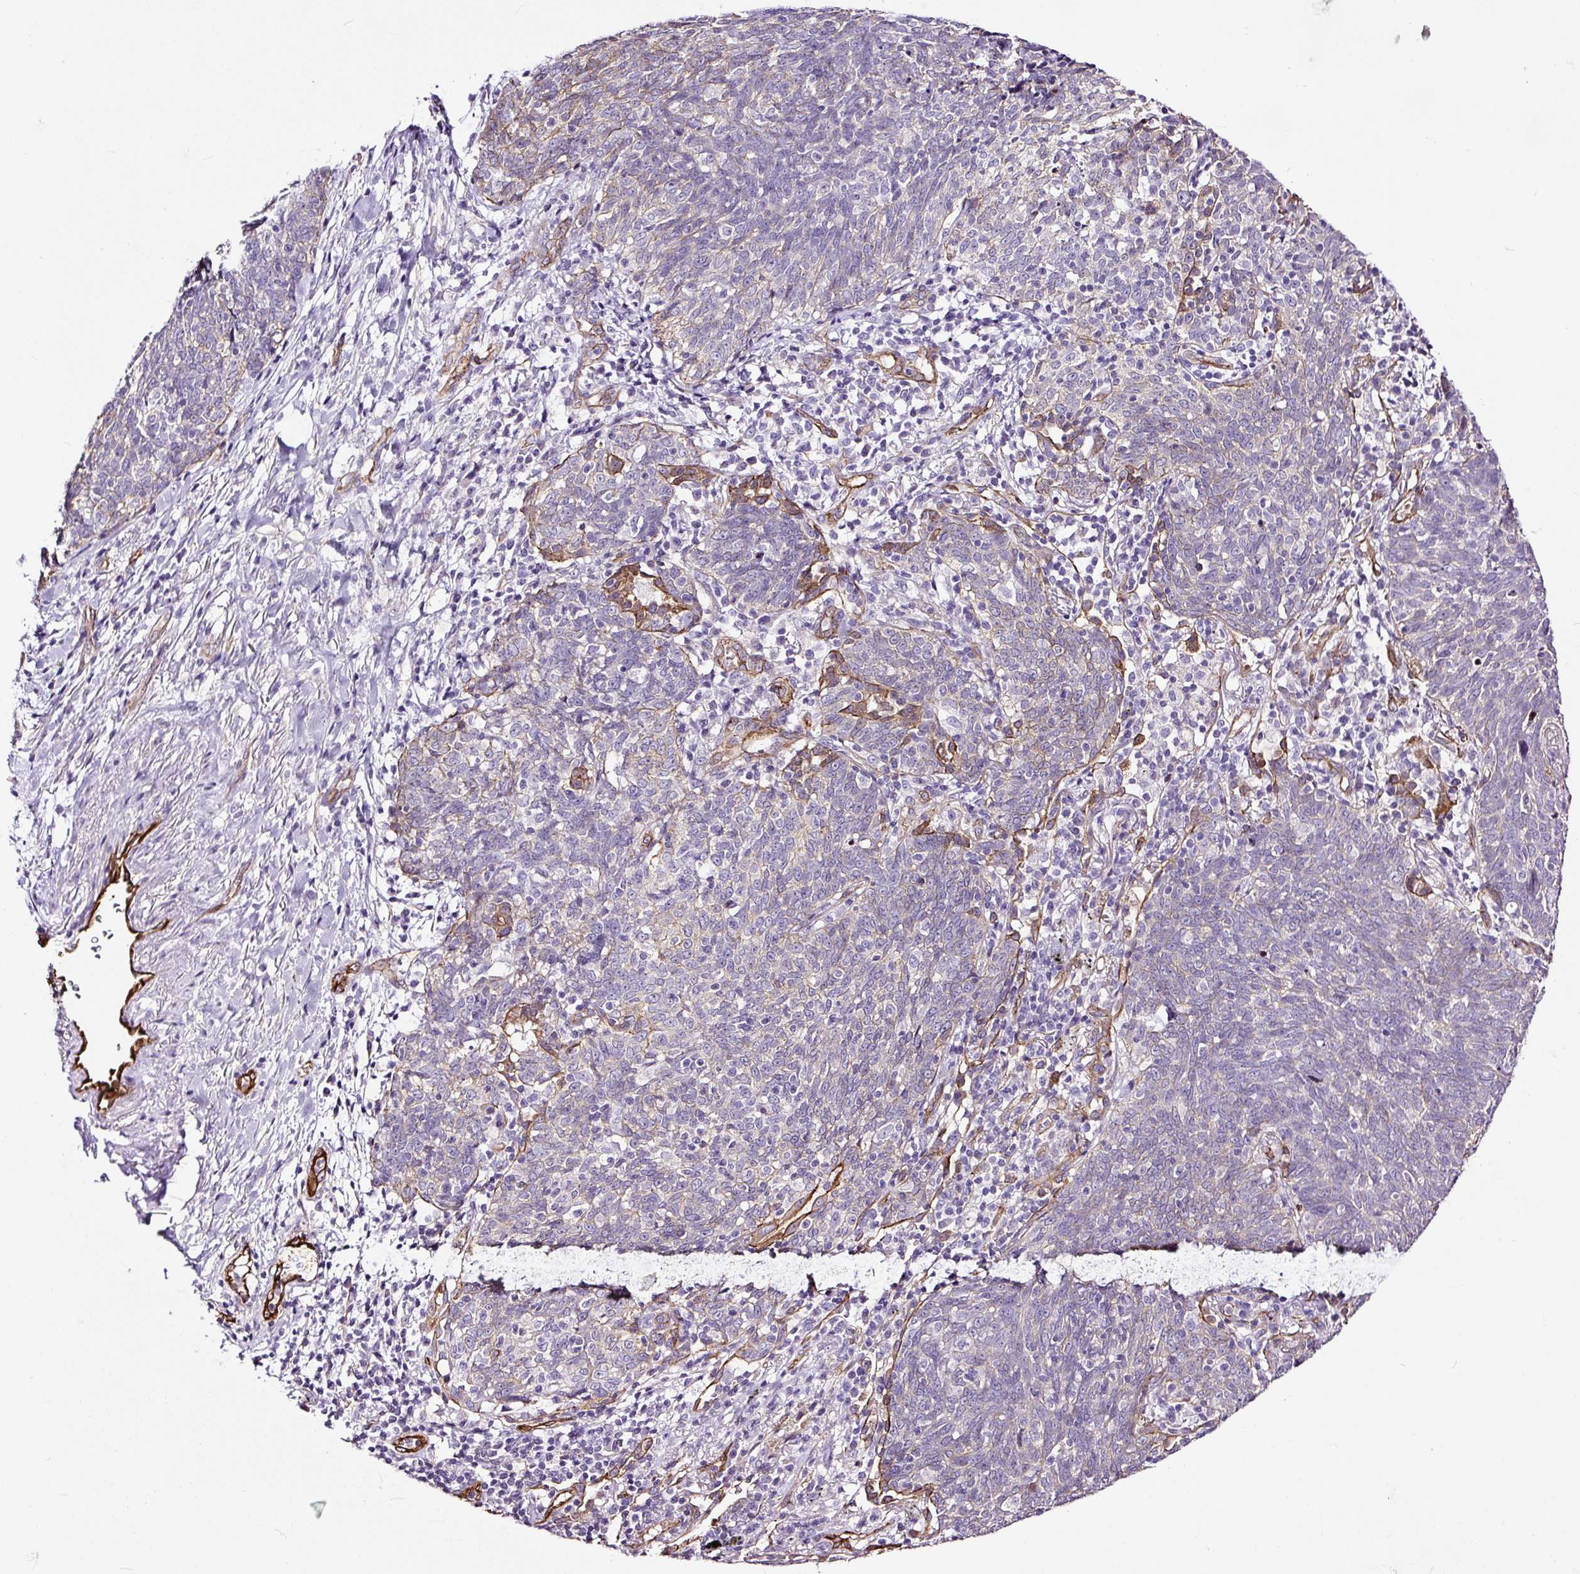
{"staining": {"intensity": "negative", "quantity": "none", "location": "none"}, "tissue": "lung cancer", "cell_type": "Tumor cells", "image_type": "cancer", "snomed": [{"axis": "morphology", "description": "Squamous cell carcinoma, NOS"}, {"axis": "topography", "description": "Lung"}], "caption": "Histopathology image shows no protein positivity in tumor cells of lung cancer tissue.", "gene": "MAGEB16", "patient": {"sex": "female", "age": 72}}